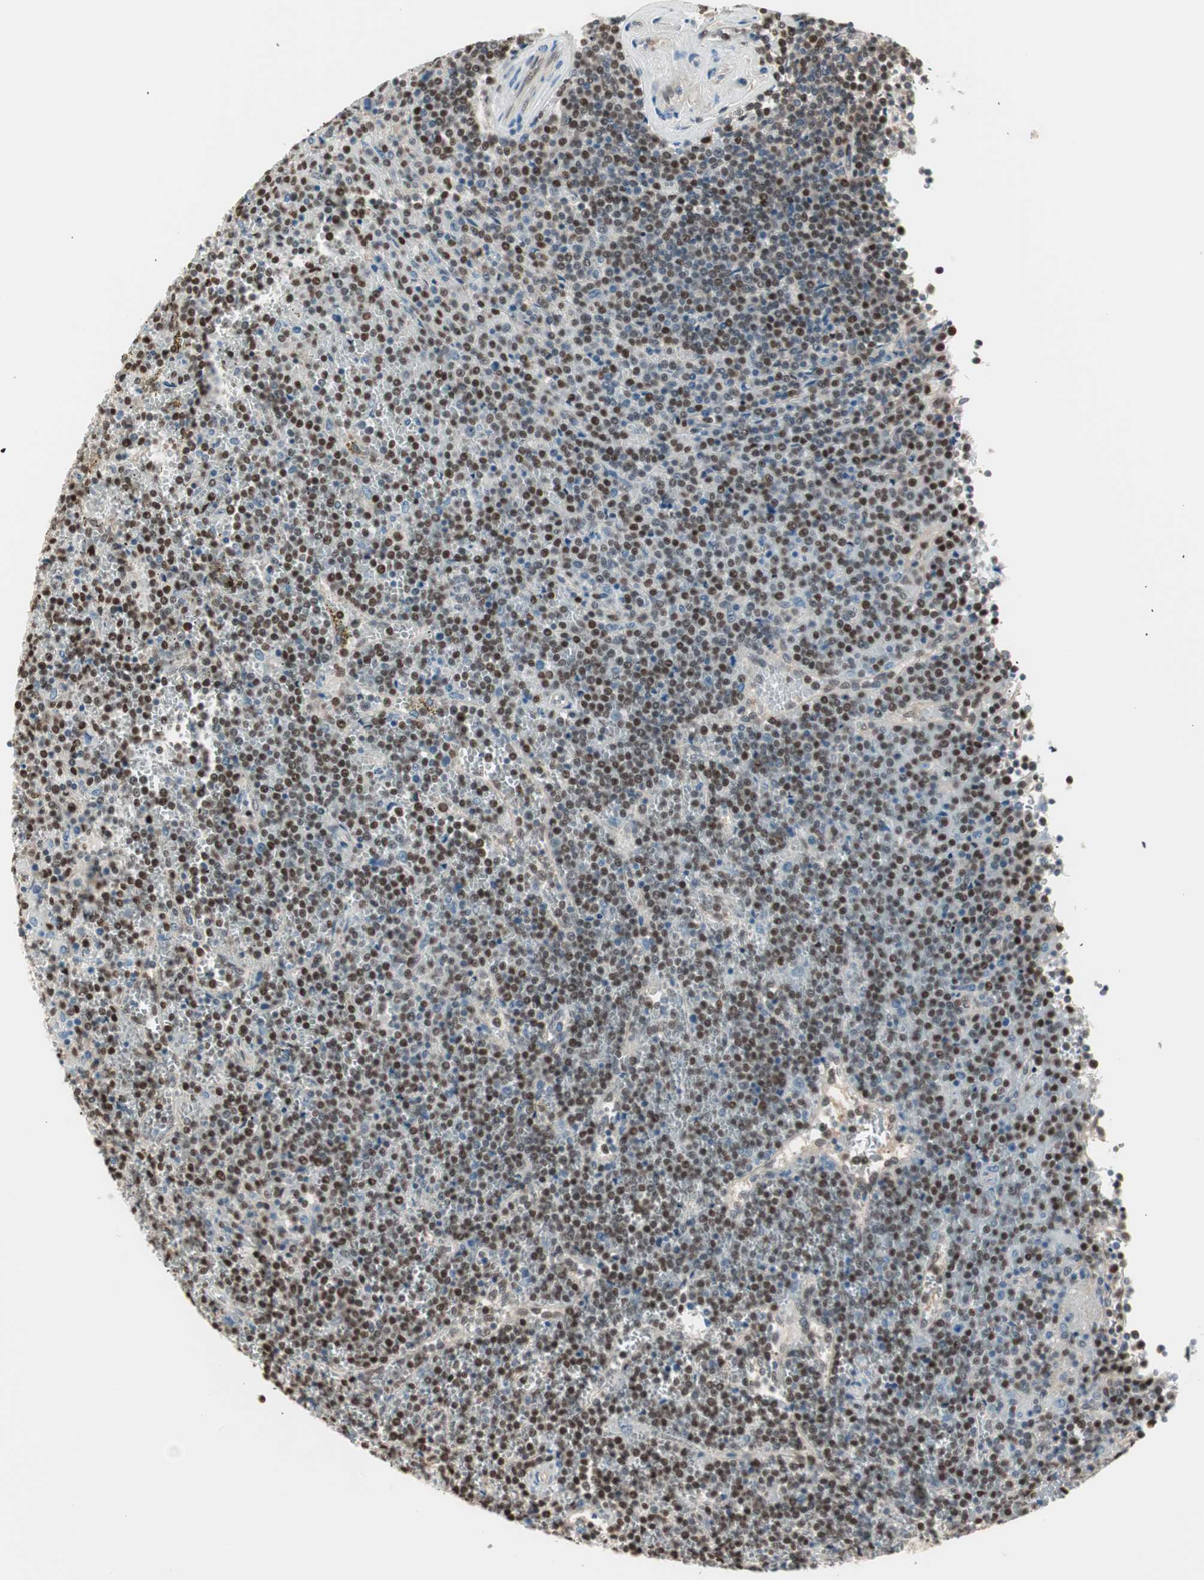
{"staining": {"intensity": "strong", "quantity": ">75%", "location": "cytoplasmic/membranous,nuclear"}, "tissue": "lymphoma", "cell_type": "Tumor cells", "image_type": "cancer", "snomed": [{"axis": "morphology", "description": "Malignant lymphoma, non-Hodgkin's type, Low grade"}, {"axis": "topography", "description": "Spleen"}], "caption": "Human low-grade malignant lymphoma, non-Hodgkin's type stained with a protein marker displays strong staining in tumor cells.", "gene": "LONP2", "patient": {"sex": "female", "age": 19}}